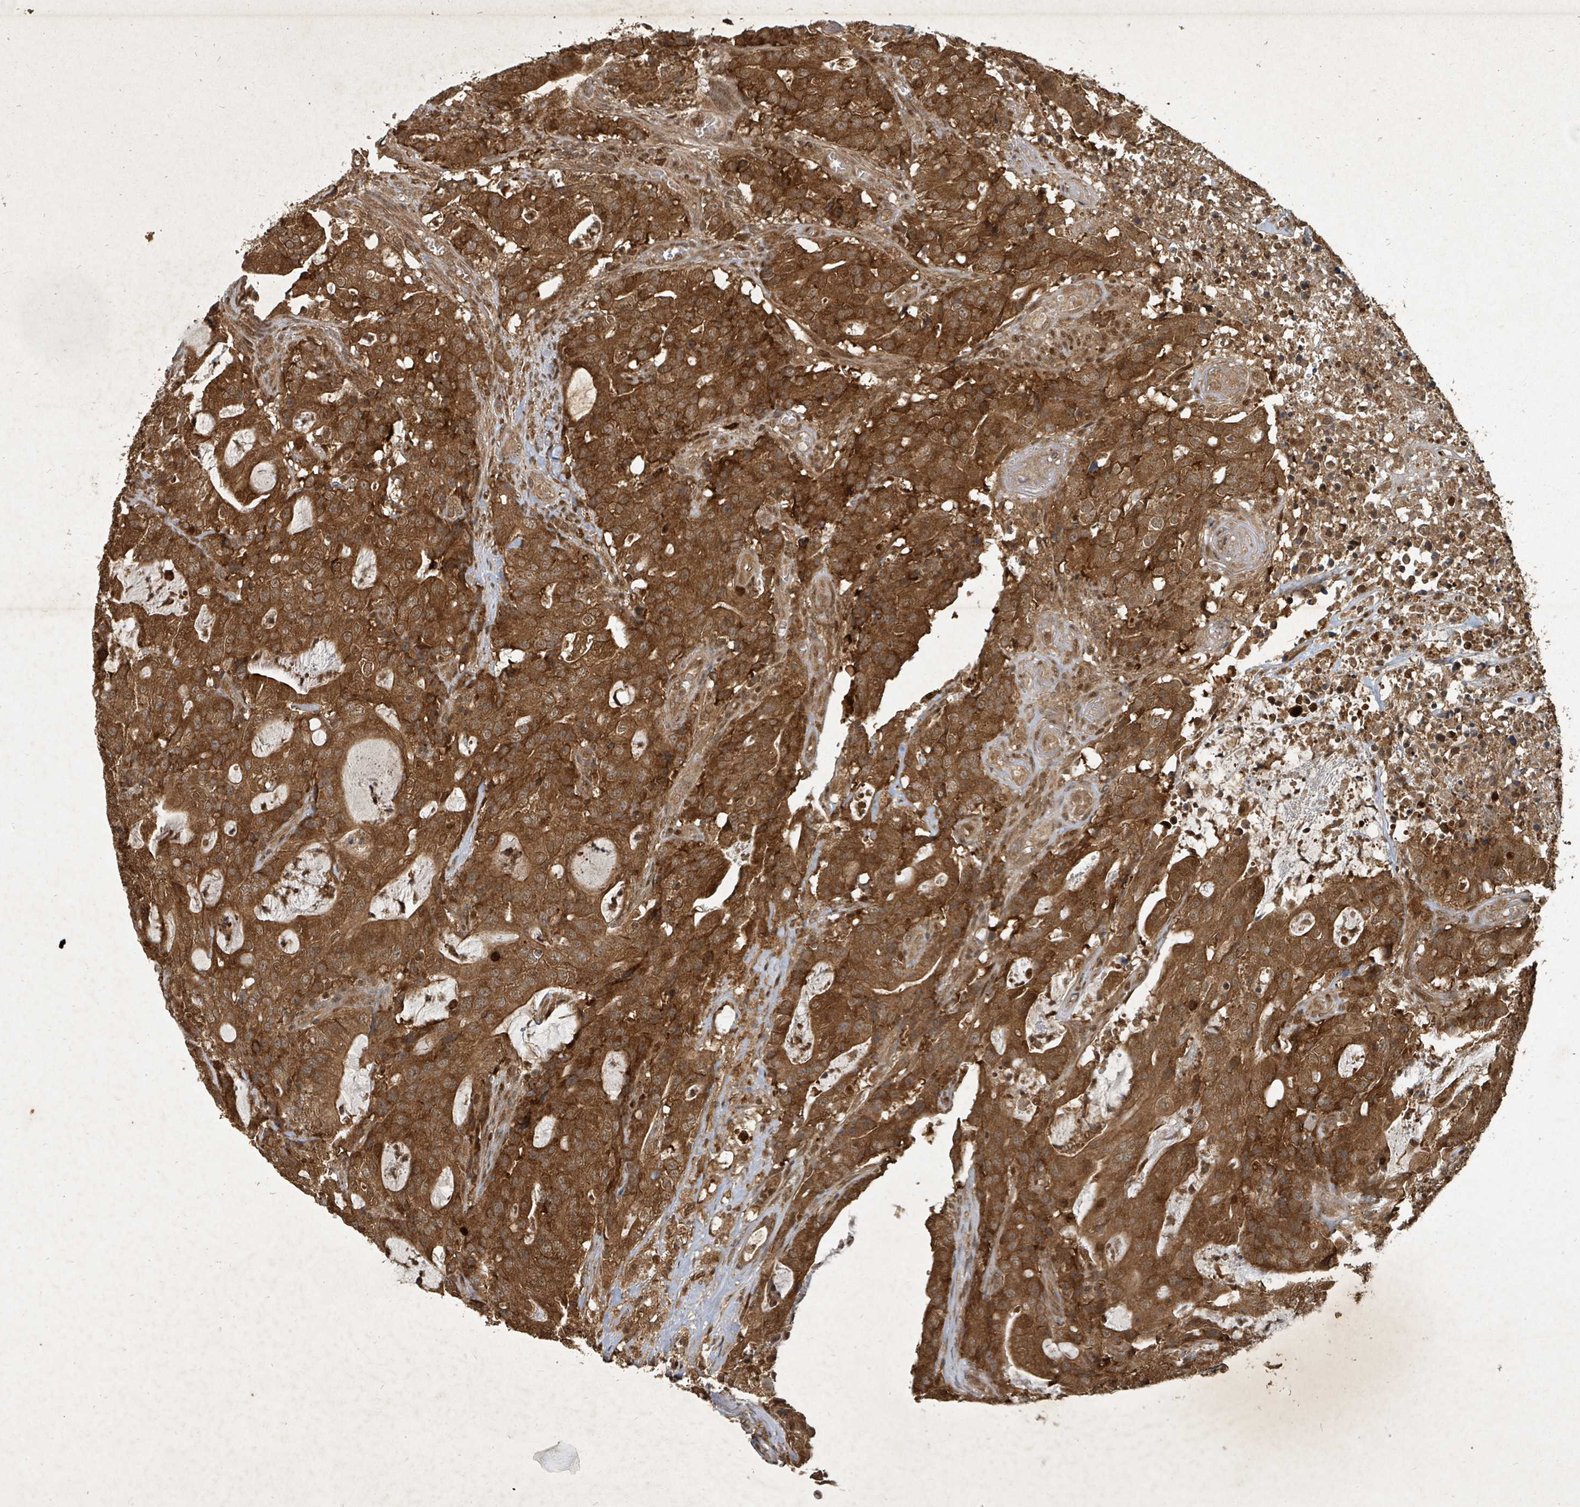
{"staining": {"intensity": "strong", "quantity": ">75%", "location": "cytoplasmic/membranous"}, "tissue": "colorectal cancer", "cell_type": "Tumor cells", "image_type": "cancer", "snomed": [{"axis": "morphology", "description": "Adenocarcinoma, NOS"}, {"axis": "topography", "description": "Colon"}], "caption": "A brown stain labels strong cytoplasmic/membranous expression of a protein in colorectal cancer (adenocarcinoma) tumor cells.", "gene": "KDM4E", "patient": {"sex": "male", "age": 83}}